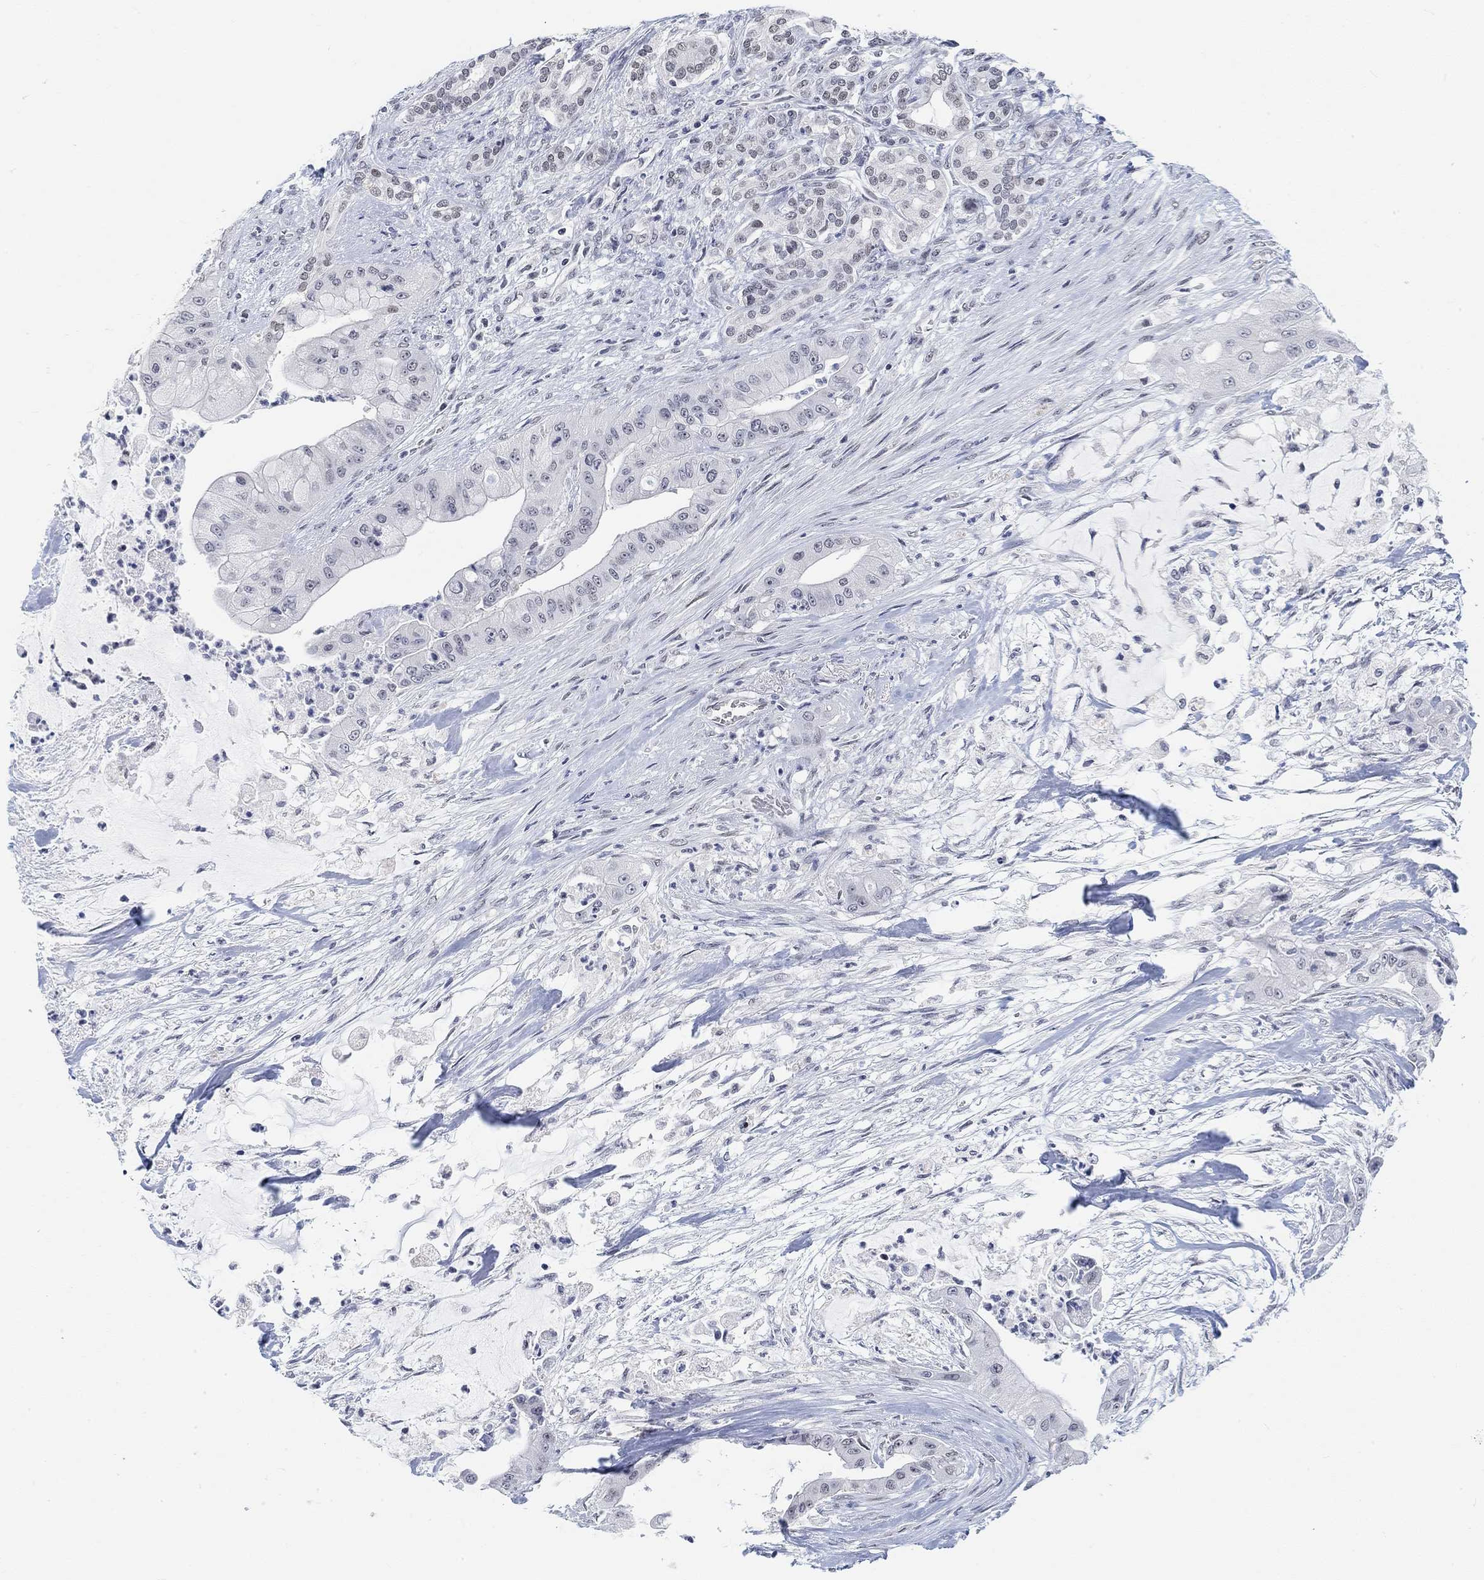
{"staining": {"intensity": "weak", "quantity": "<25%", "location": "nuclear"}, "tissue": "pancreatic cancer", "cell_type": "Tumor cells", "image_type": "cancer", "snomed": [{"axis": "morphology", "description": "Normal tissue, NOS"}, {"axis": "morphology", "description": "Inflammation, NOS"}, {"axis": "morphology", "description": "Adenocarcinoma, NOS"}, {"axis": "topography", "description": "Pancreas"}], "caption": "DAB (3,3'-diaminobenzidine) immunohistochemical staining of human adenocarcinoma (pancreatic) demonstrates no significant staining in tumor cells. (DAB IHC with hematoxylin counter stain).", "gene": "PURG", "patient": {"sex": "male", "age": 57}}